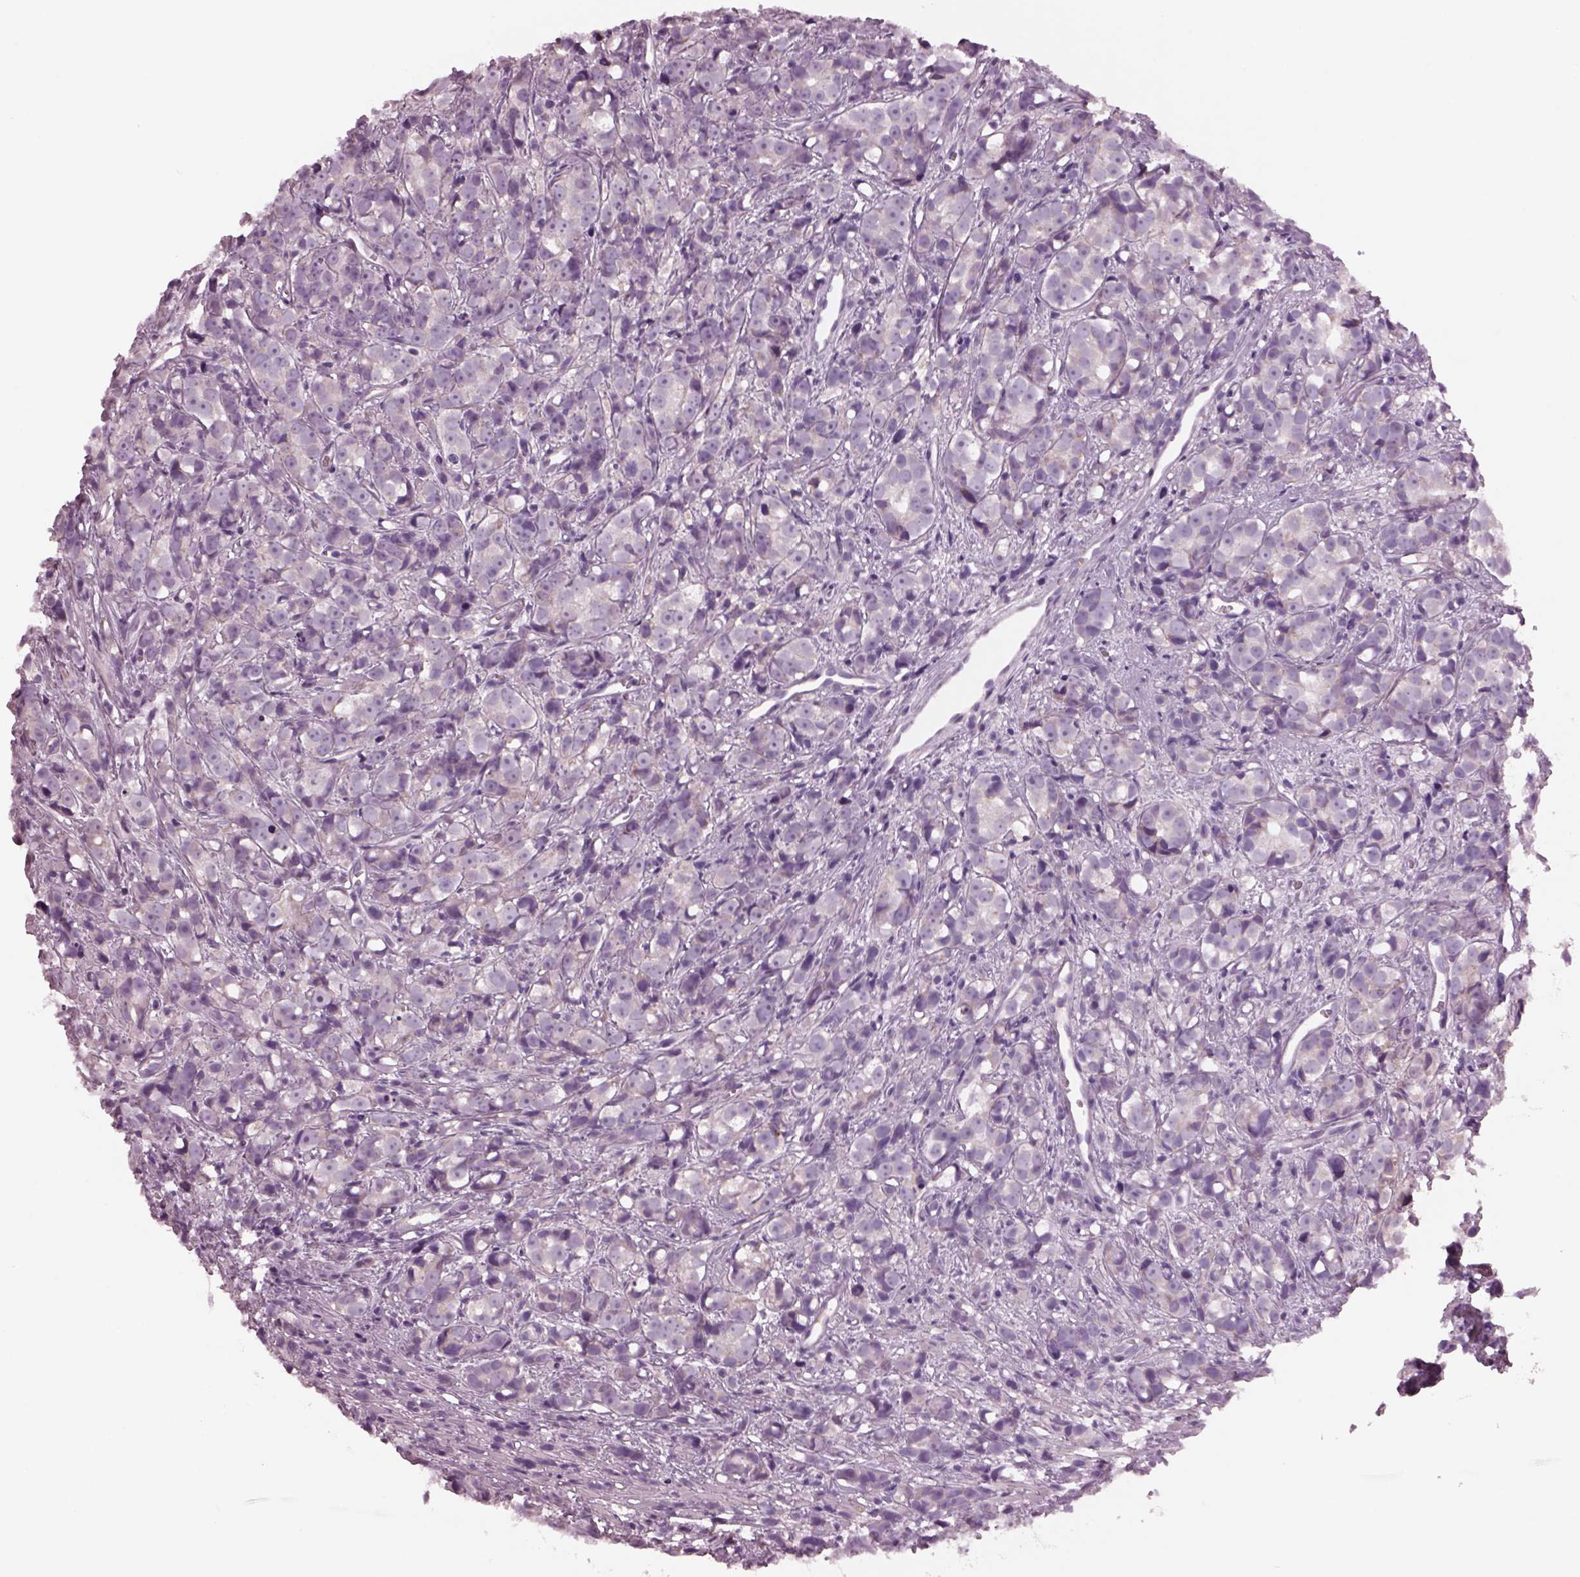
{"staining": {"intensity": "negative", "quantity": "none", "location": "none"}, "tissue": "prostate cancer", "cell_type": "Tumor cells", "image_type": "cancer", "snomed": [{"axis": "morphology", "description": "Adenocarcinoma, High grade"}, {"axis": "topography", "description": "Prostate"}], "caption": "IHC of high-grade adenocarcinoma (prostate) displays no staining in tumor cells. Brightfield microscopy of immunohistochemistry stained with DAB (brown) and hematoxylin (blue), captured at high magnification.", "gene": "CYLC1", "patient": {"sex": "male", "age": 77}}